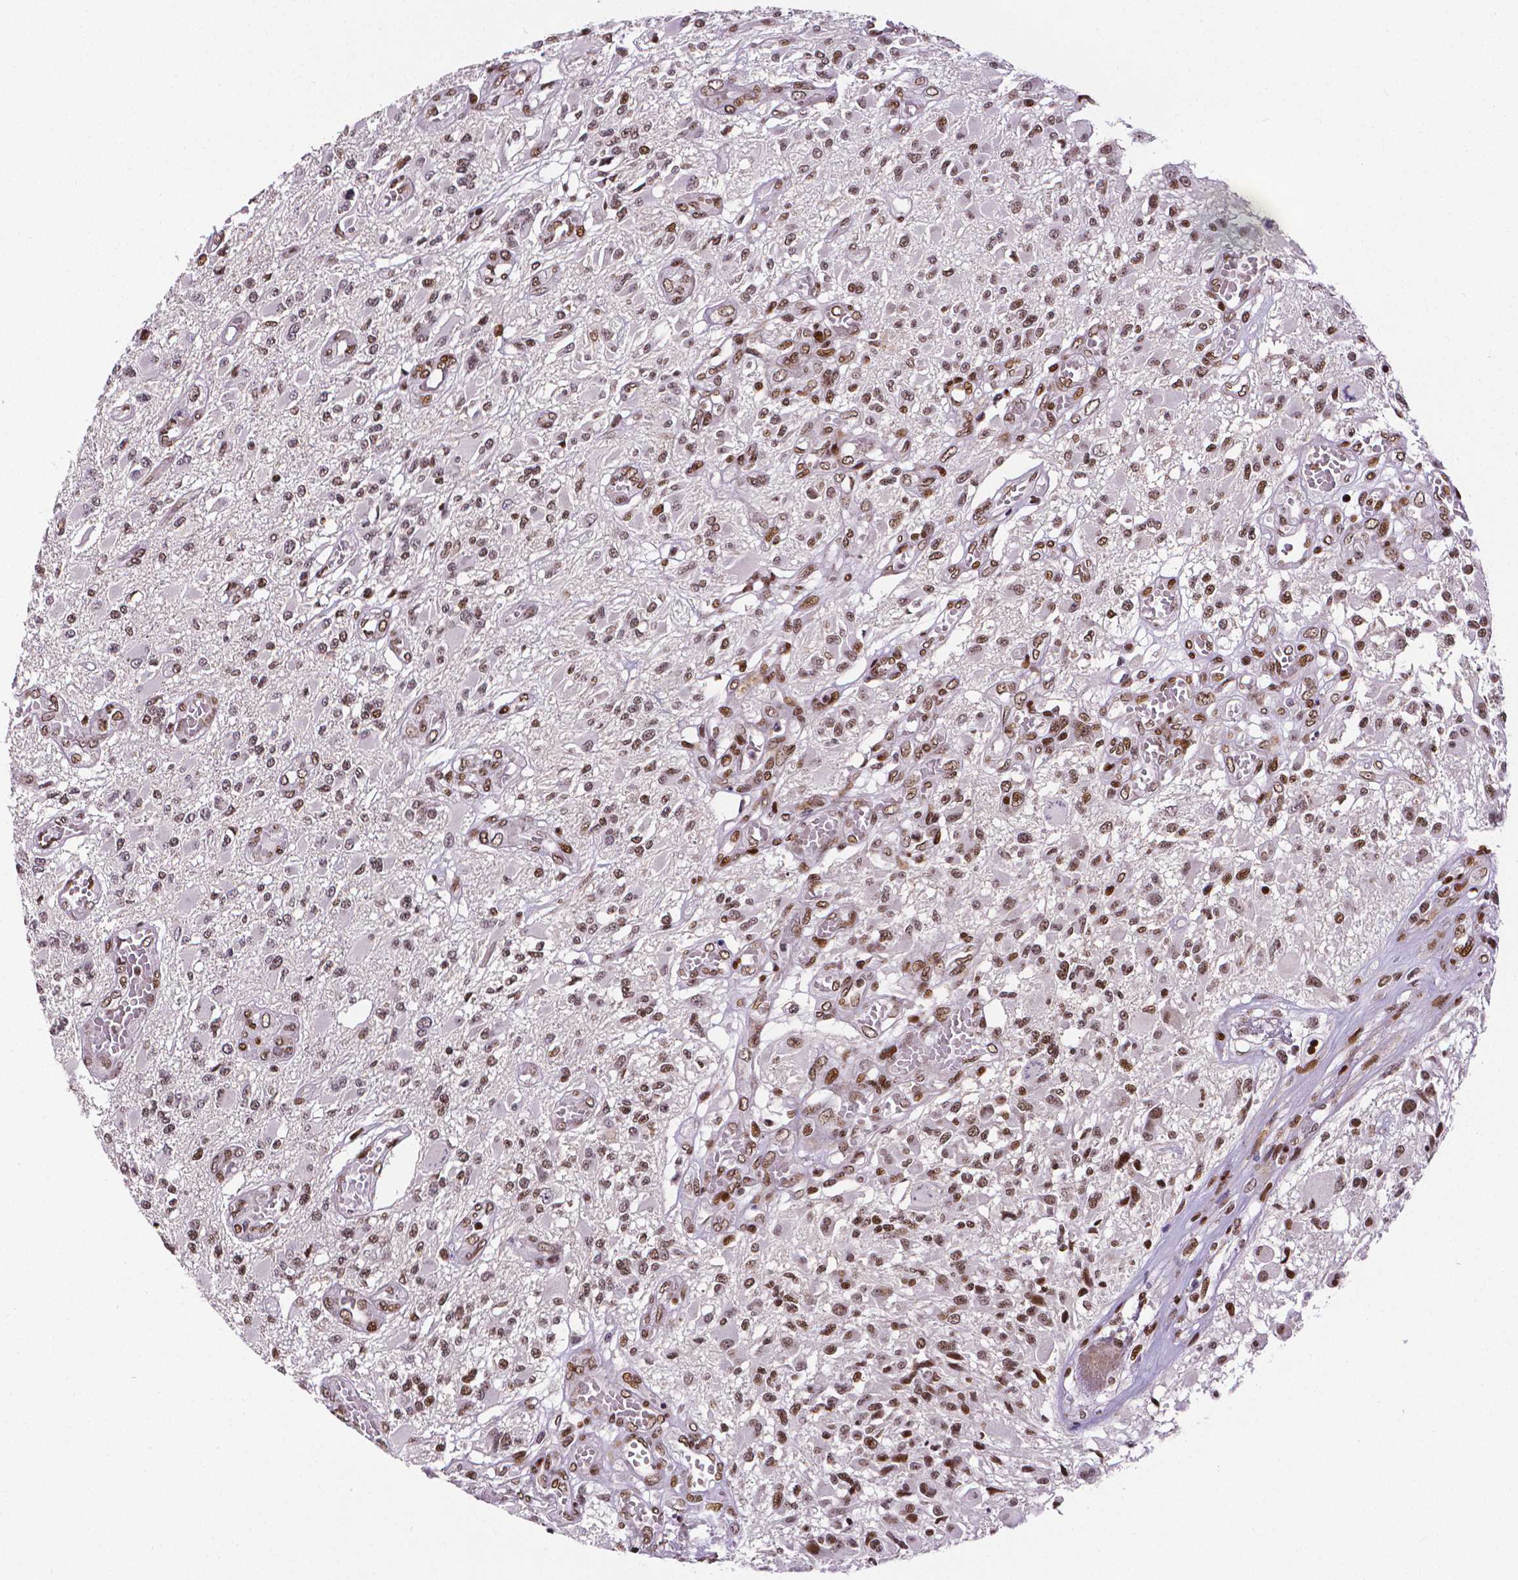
{"staining": {"intensity": "weak", "quantity": "25%-75%", "location": "nuclear"}, "tissue": "glioma", "cell_type": "Tumor cells", "image_type": "cancer", "snomed": [{"axis": "morphology", "description": "Glioma, malignant, High grade"}, {"axis": "topography", "description": "Brain"}], "caption": "This is an image of immunohistochemistry staining of malignant glioma (high-grade), which shows weak staining in the nuclear of tumor cells.", "gene": "CTCF", "patient": {"sex": "female", "age": 63}}